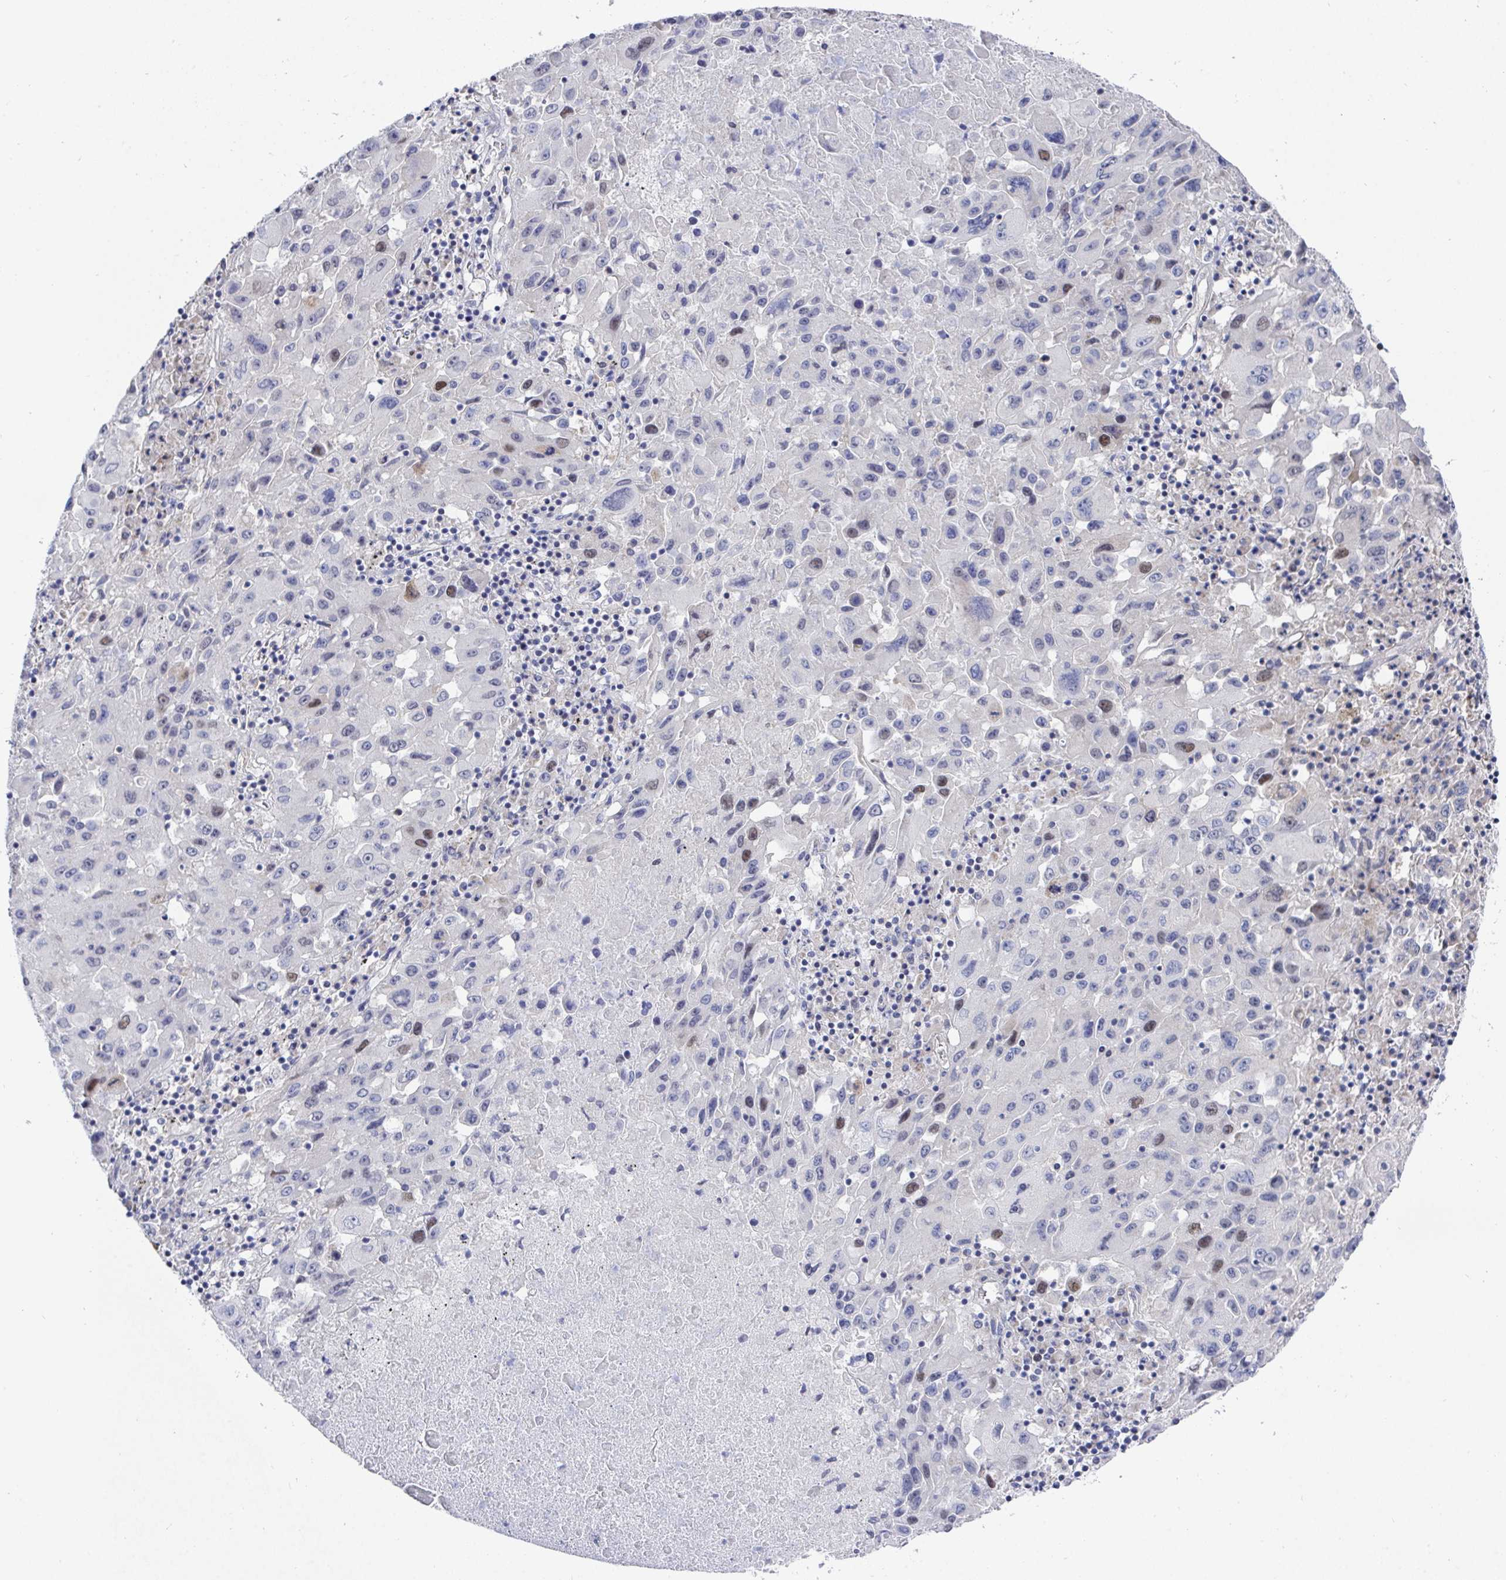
{"staining": {"intensity": "weak", "quantity": "<25%", "location": "nuclear"}, "tissue": "lung cancer", "cell_type": "Tumor cells", "image_type": "cancer", "snomed": [{"axis": "morphology", "description": "Squamous cell carcinoma, NOS"}, {"axis": "topography", "description": "Lung"}], "caption": "Immunohistochemistry photomicrograph of neoplastic tissue: human lung cancer (squamous cell carcinoma) stained with DAB (3,3'-diaminobenzidine) reveals no significant protein positivity in tumor cells.", "gene": "ATP5F1C", "patient": {"sex": "male", "age": 63}}